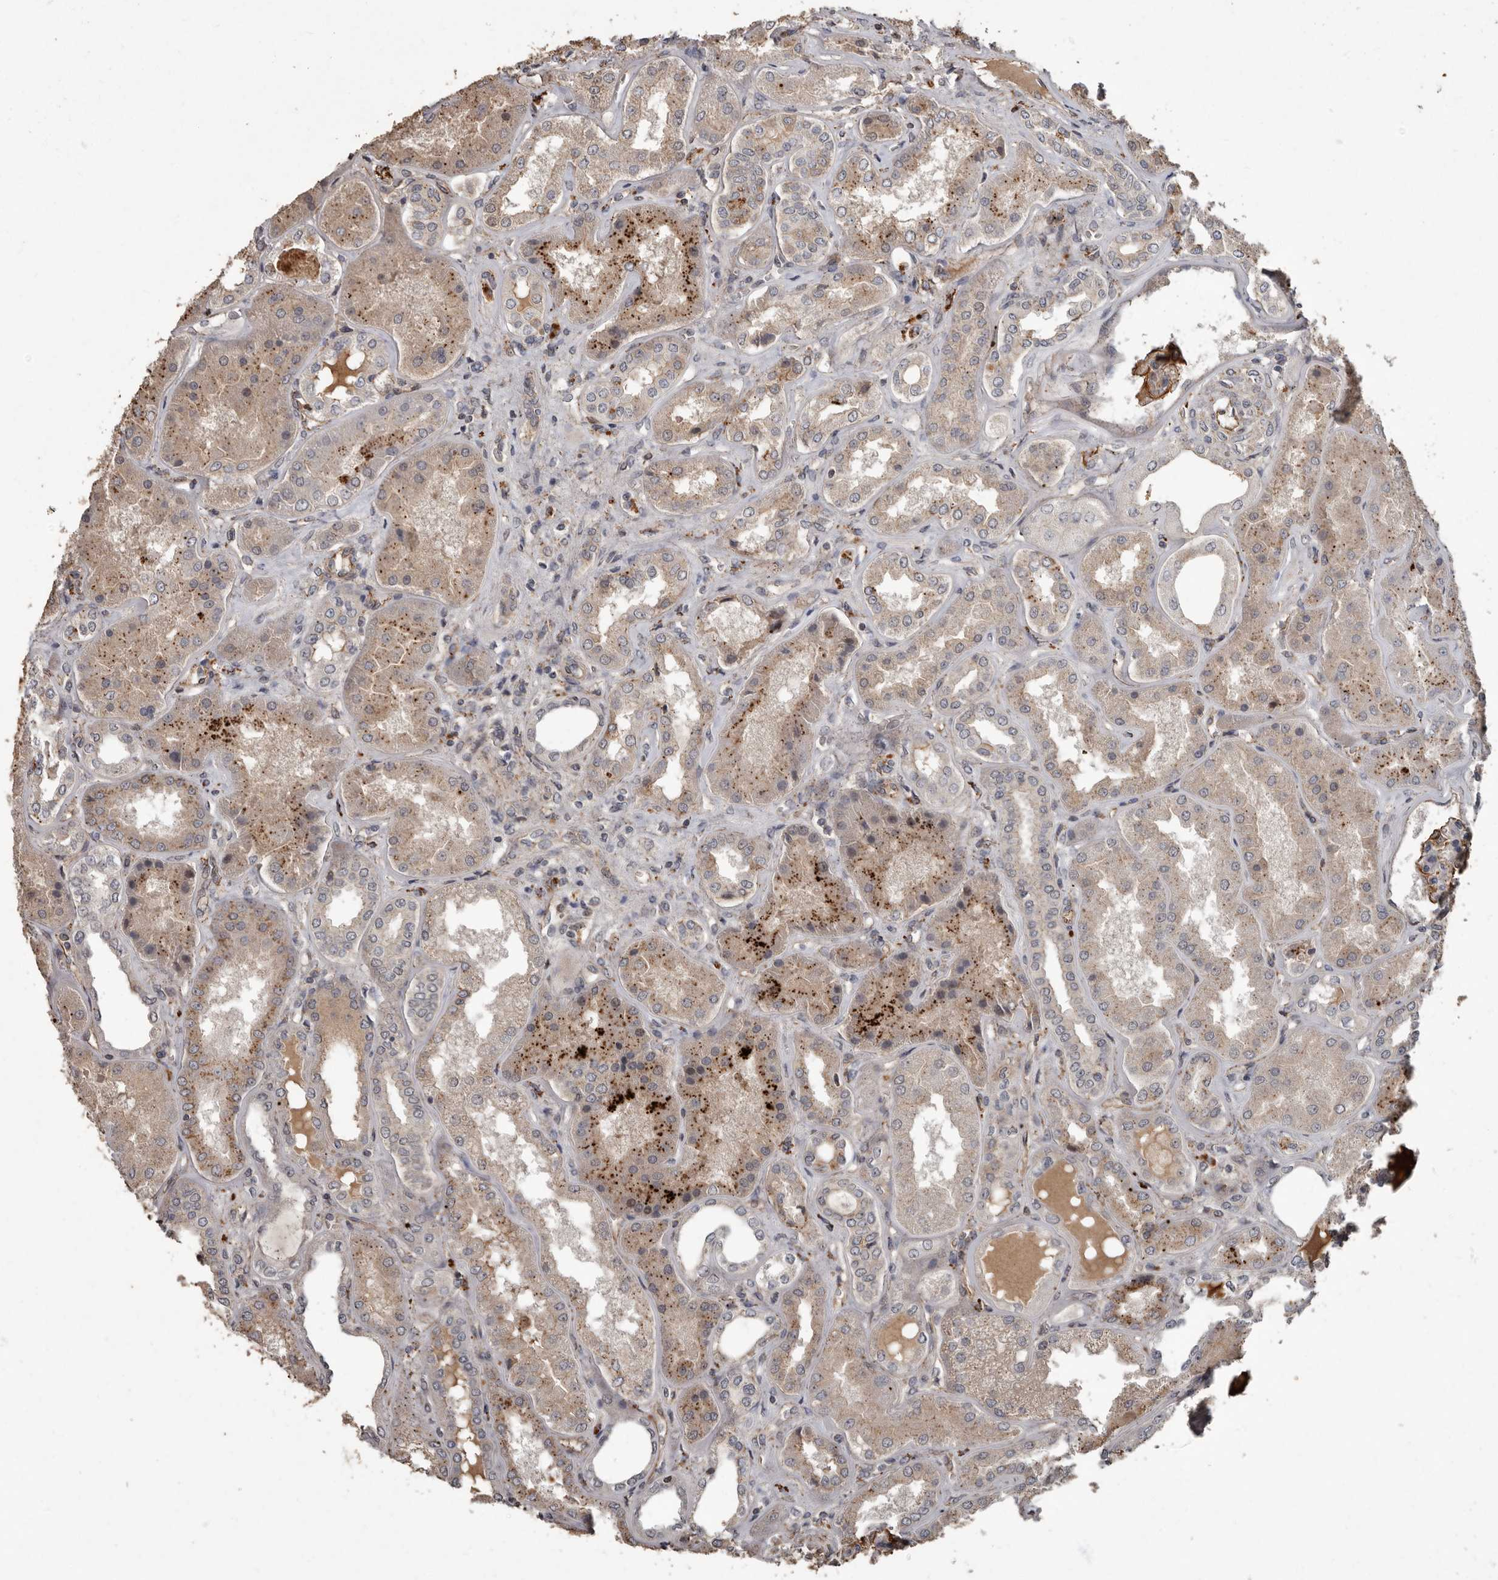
{"staining": {"intensity": "strong", "quantity": "25%-75%", "location": "cytoplasmic/membranous"}, "tissue": "kidney", "cell_type": "Cells in glomeruli", "image_type": "normal", "snomed": [{"axis": "morphology", "description": "Normal tissue, NOS"}, {"axis": "topography", "description": "Kidney"}], "caption": "Strong cytoplasmic/membranous positivity for a protein is identified in about 25%-75% of cells in glomeruli of unremarkable kidney using IHC.", "gene": "BRAT1", "patient": {"sex": "female", "age": 56}}